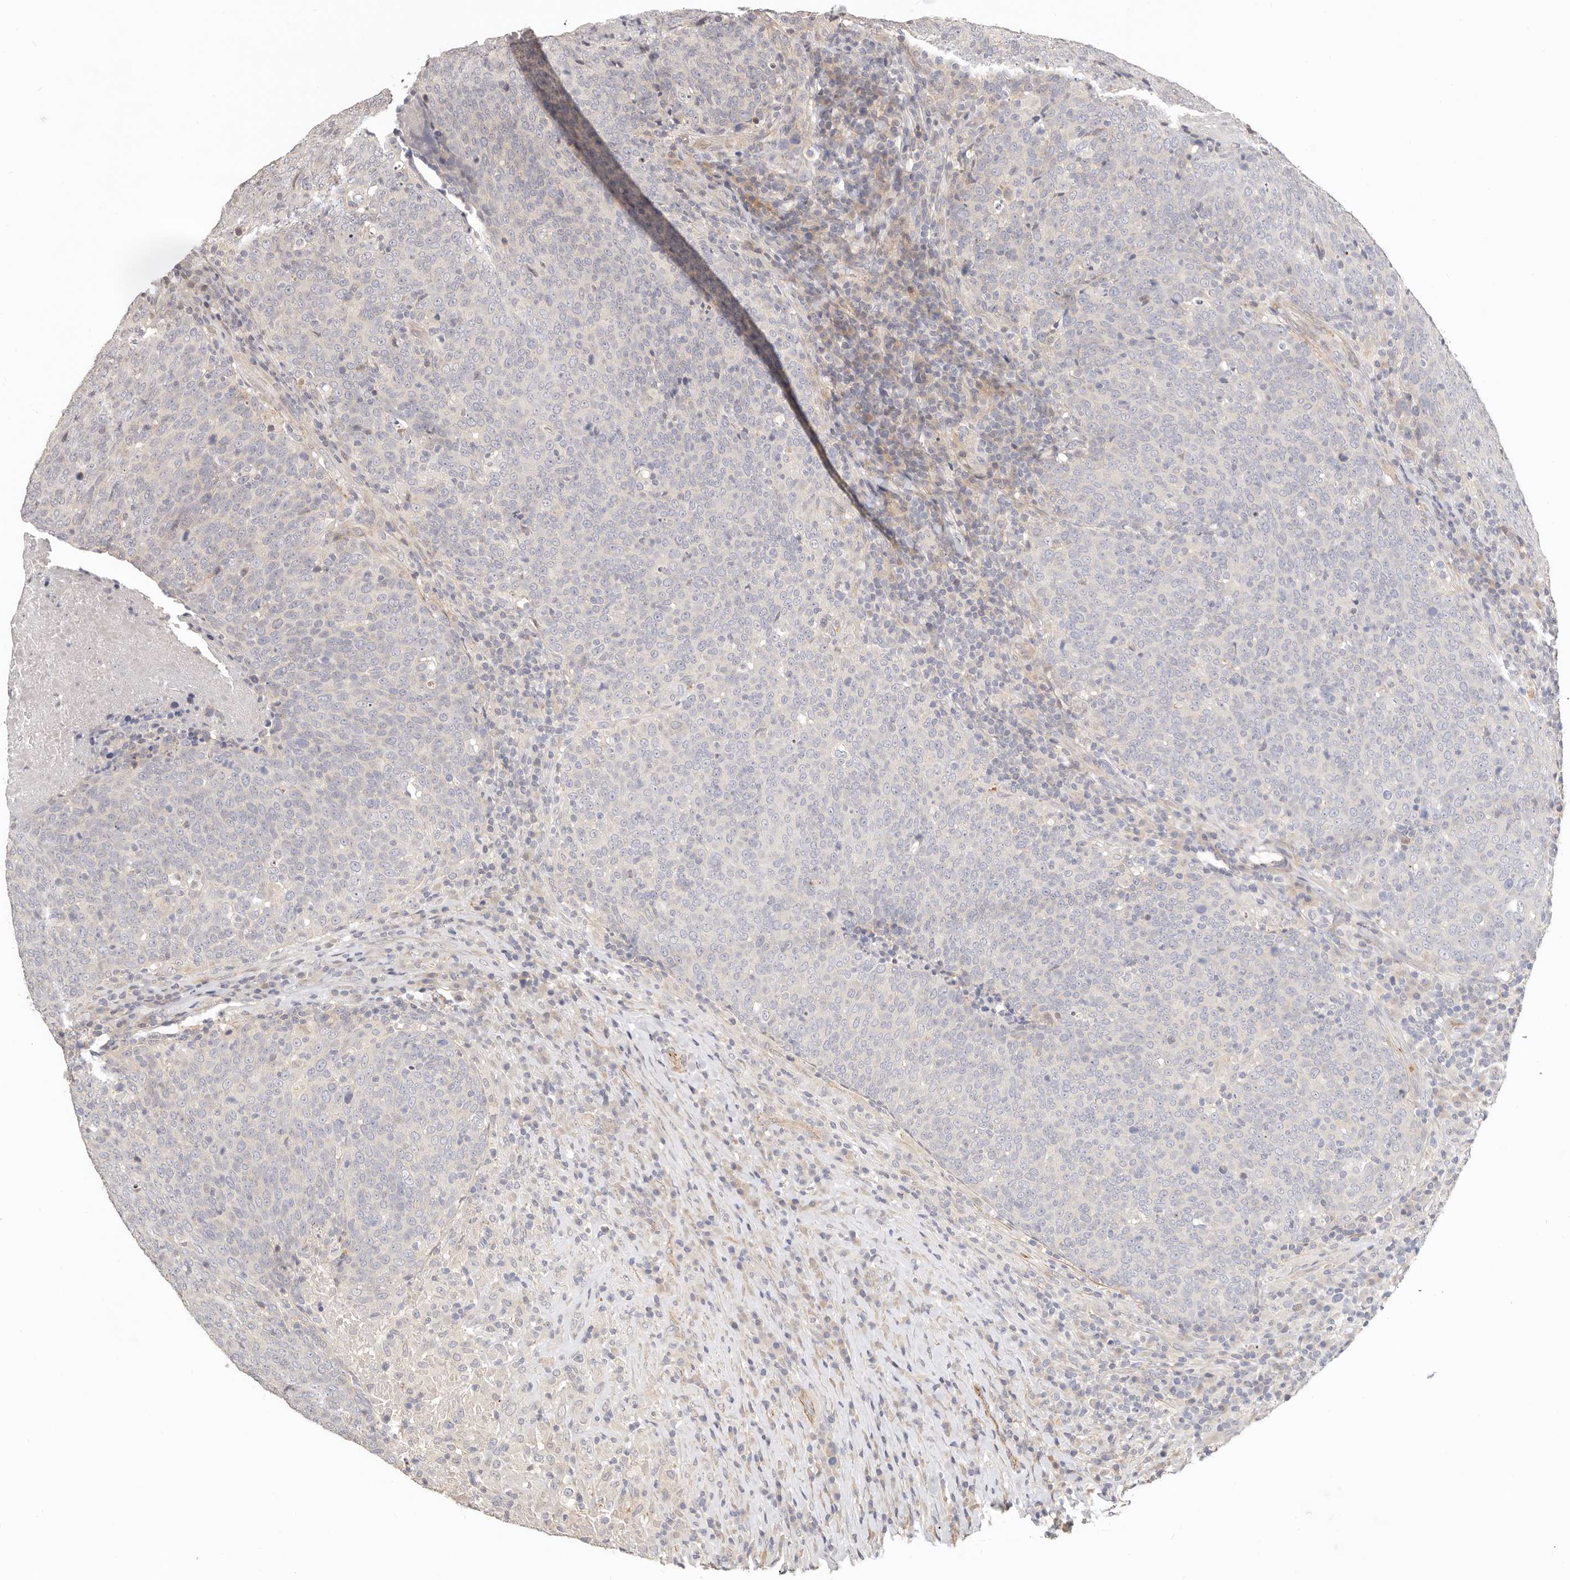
{"staining": {"intensity": "negative", "quantity": "none", "location": "none"}, "tissue": "head and neck cancer", "cell_type": "Tumor cells", "image_type": "cancer", "snomed": [{"axis": "morphology", "description": "Squamous cell carcinoma, NOS"}, {"axis": "morphology", "description": "Squamous cell carcinoma, metastatic, NOS"}, {"axis": "topography", "description": "Lymph node"}, {"axis": "topography", "description": "Head-Neck"}], "caption": "Micrograph shows no significant protein staining in tumor cells of head and neck cancer.", "gene": "ZRANB1", "patient": {"sex": "male", "age": 62}}